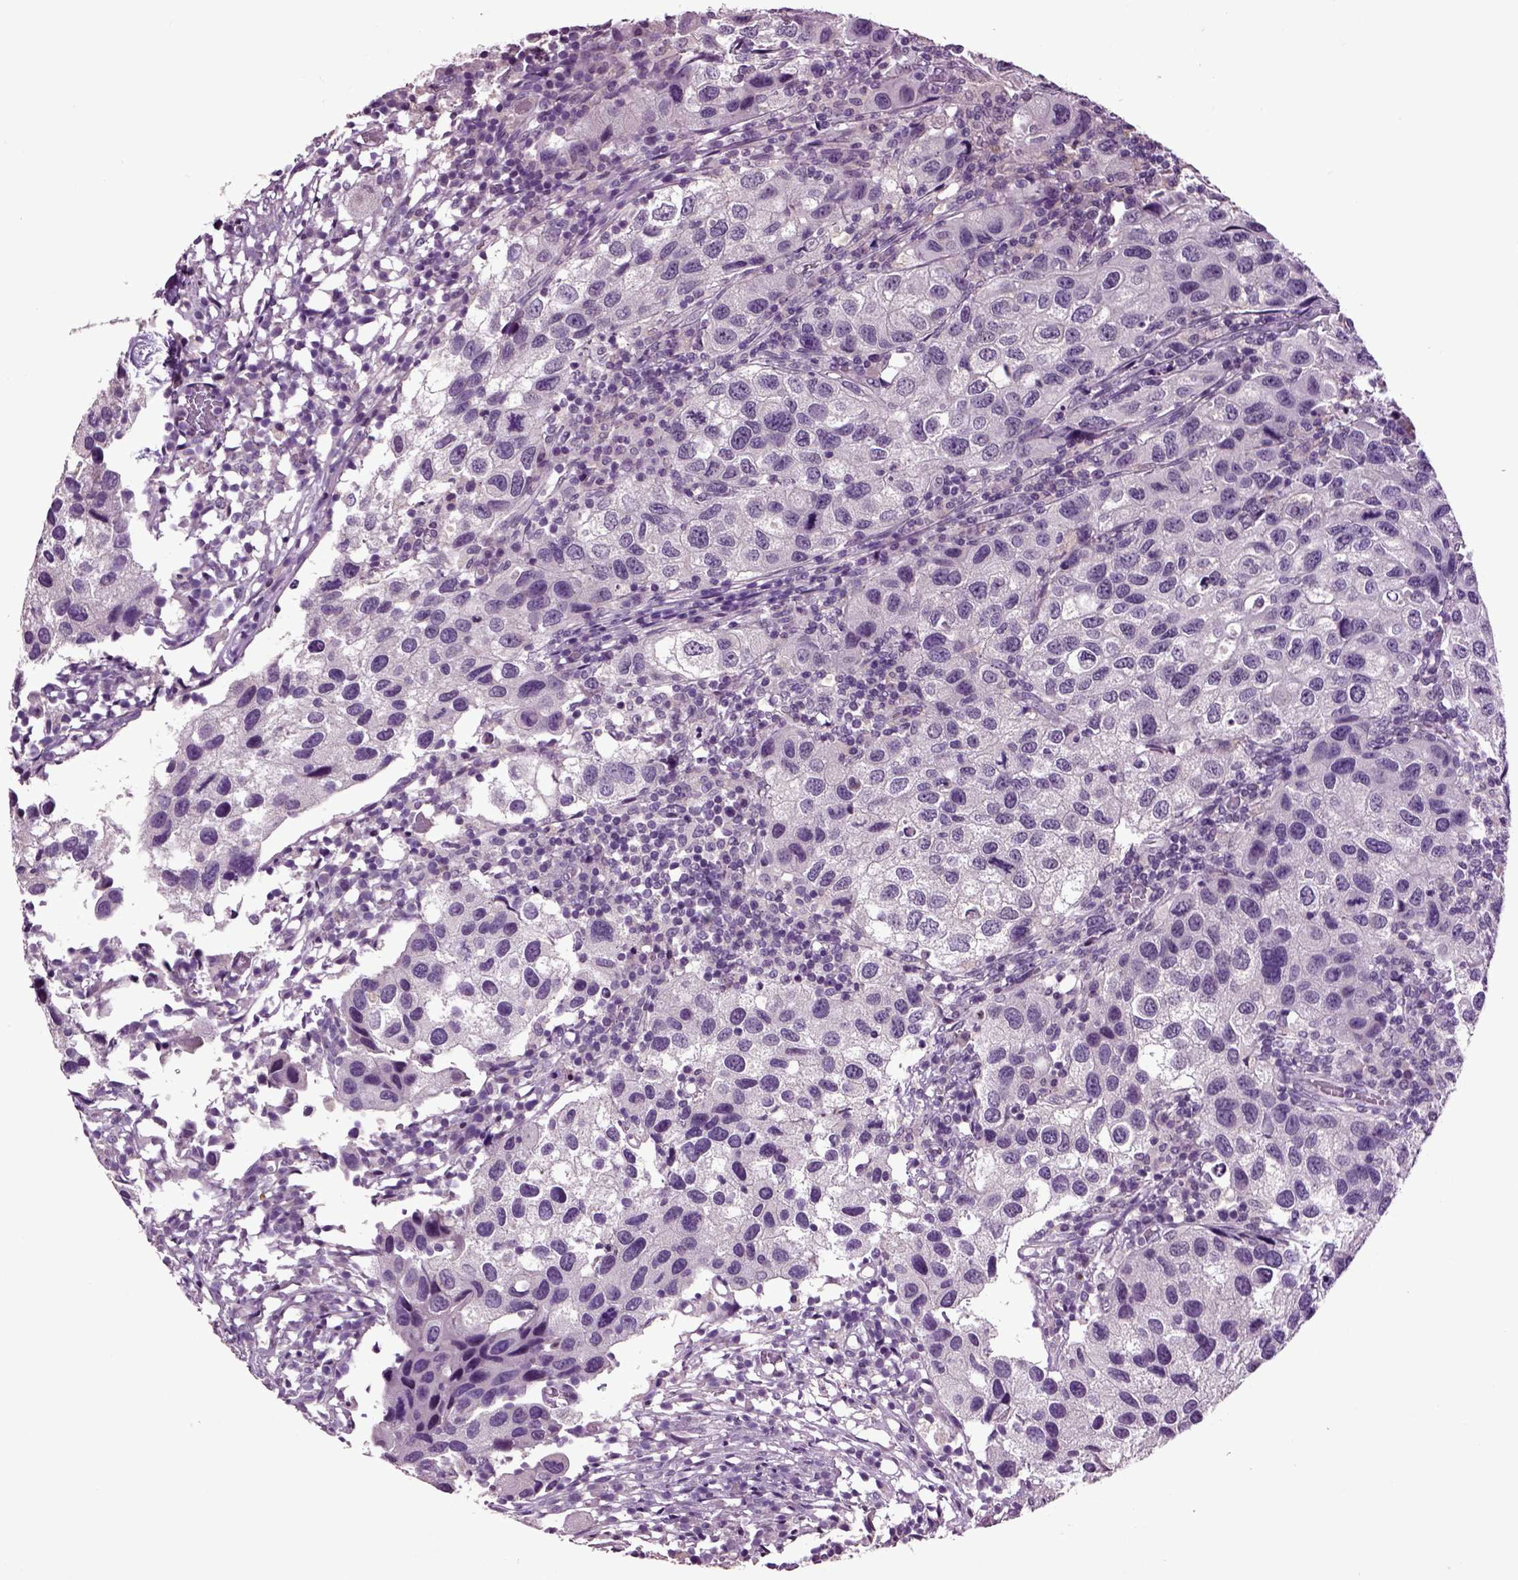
{"staining": {"intensity": "negative", "quantity": "none", "location": "none"}, "tissue": "urothelial cancer", "cell_type": "Tumor cells", "image_type": "cancer", "snomed": [{"axis": "morphology", "description": "Urothelial carcinoma, High grade"}, {"axis": "topography", "description": "Urinary bladder"}], "caption": "DAB immunohistochemical staining of high-grade urothelial carcinoma demonstrates no significant expression in tumor cells.", "gene": "CRHR1", "patient": {"sex": "male", "age": 79}}